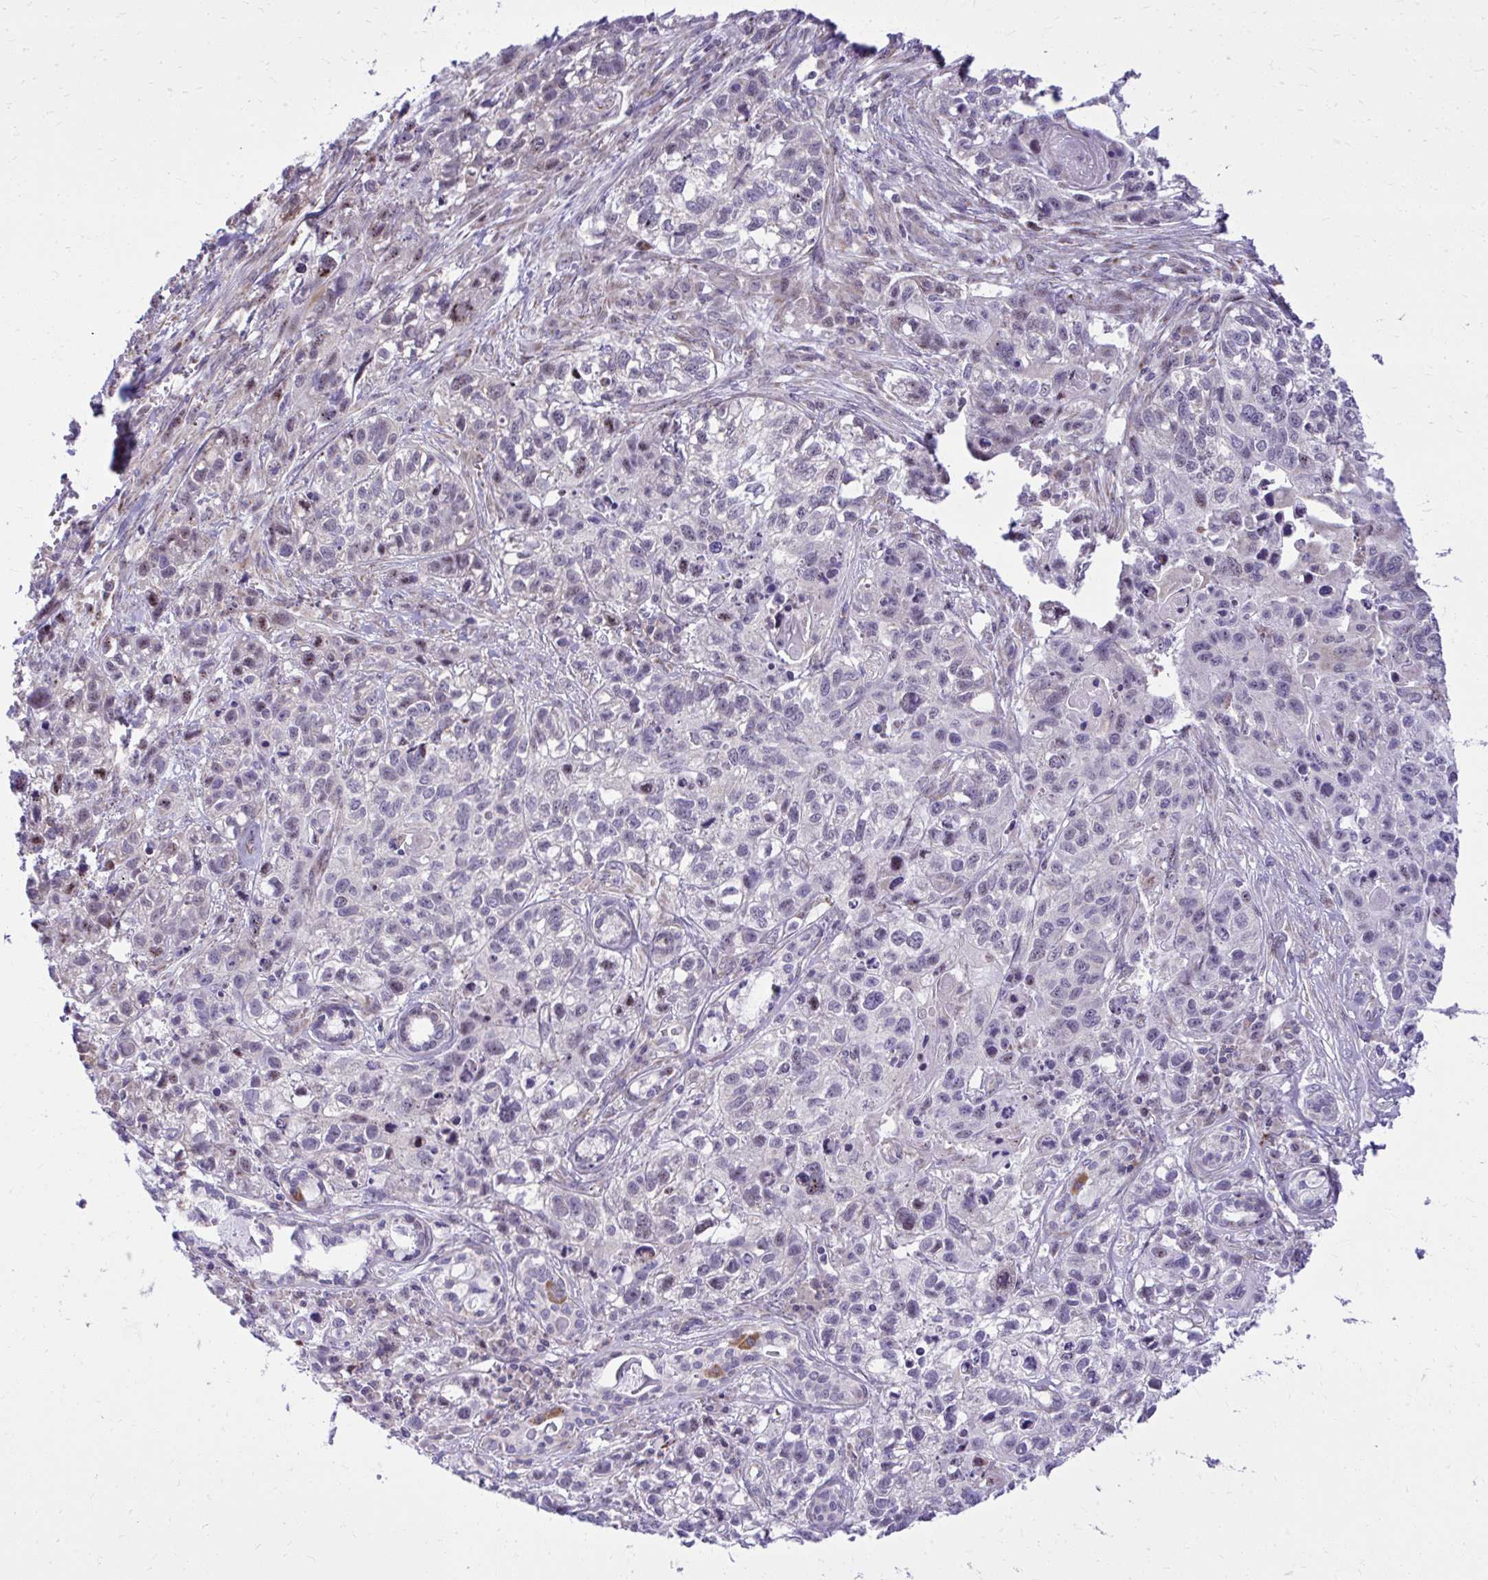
{"staining": {"intensity": "negative", "quantity": "none", "location": "none"}, "tissue": "lung cancer", "cell_type": "Tumor cells", "image_type": "cancer", "snomed": [{"axis": "morphology", "description": "Squamous cell carcinoma, NOS"}, {"axis": "topography", "description": "Lung"}], "caption": "The photomicrograph exhibits no significant staining in tumor cells of squamous cell carcinoma (lung).", "gene": "GPRIN3", "patient": {"sex": "male", "age": 74}}